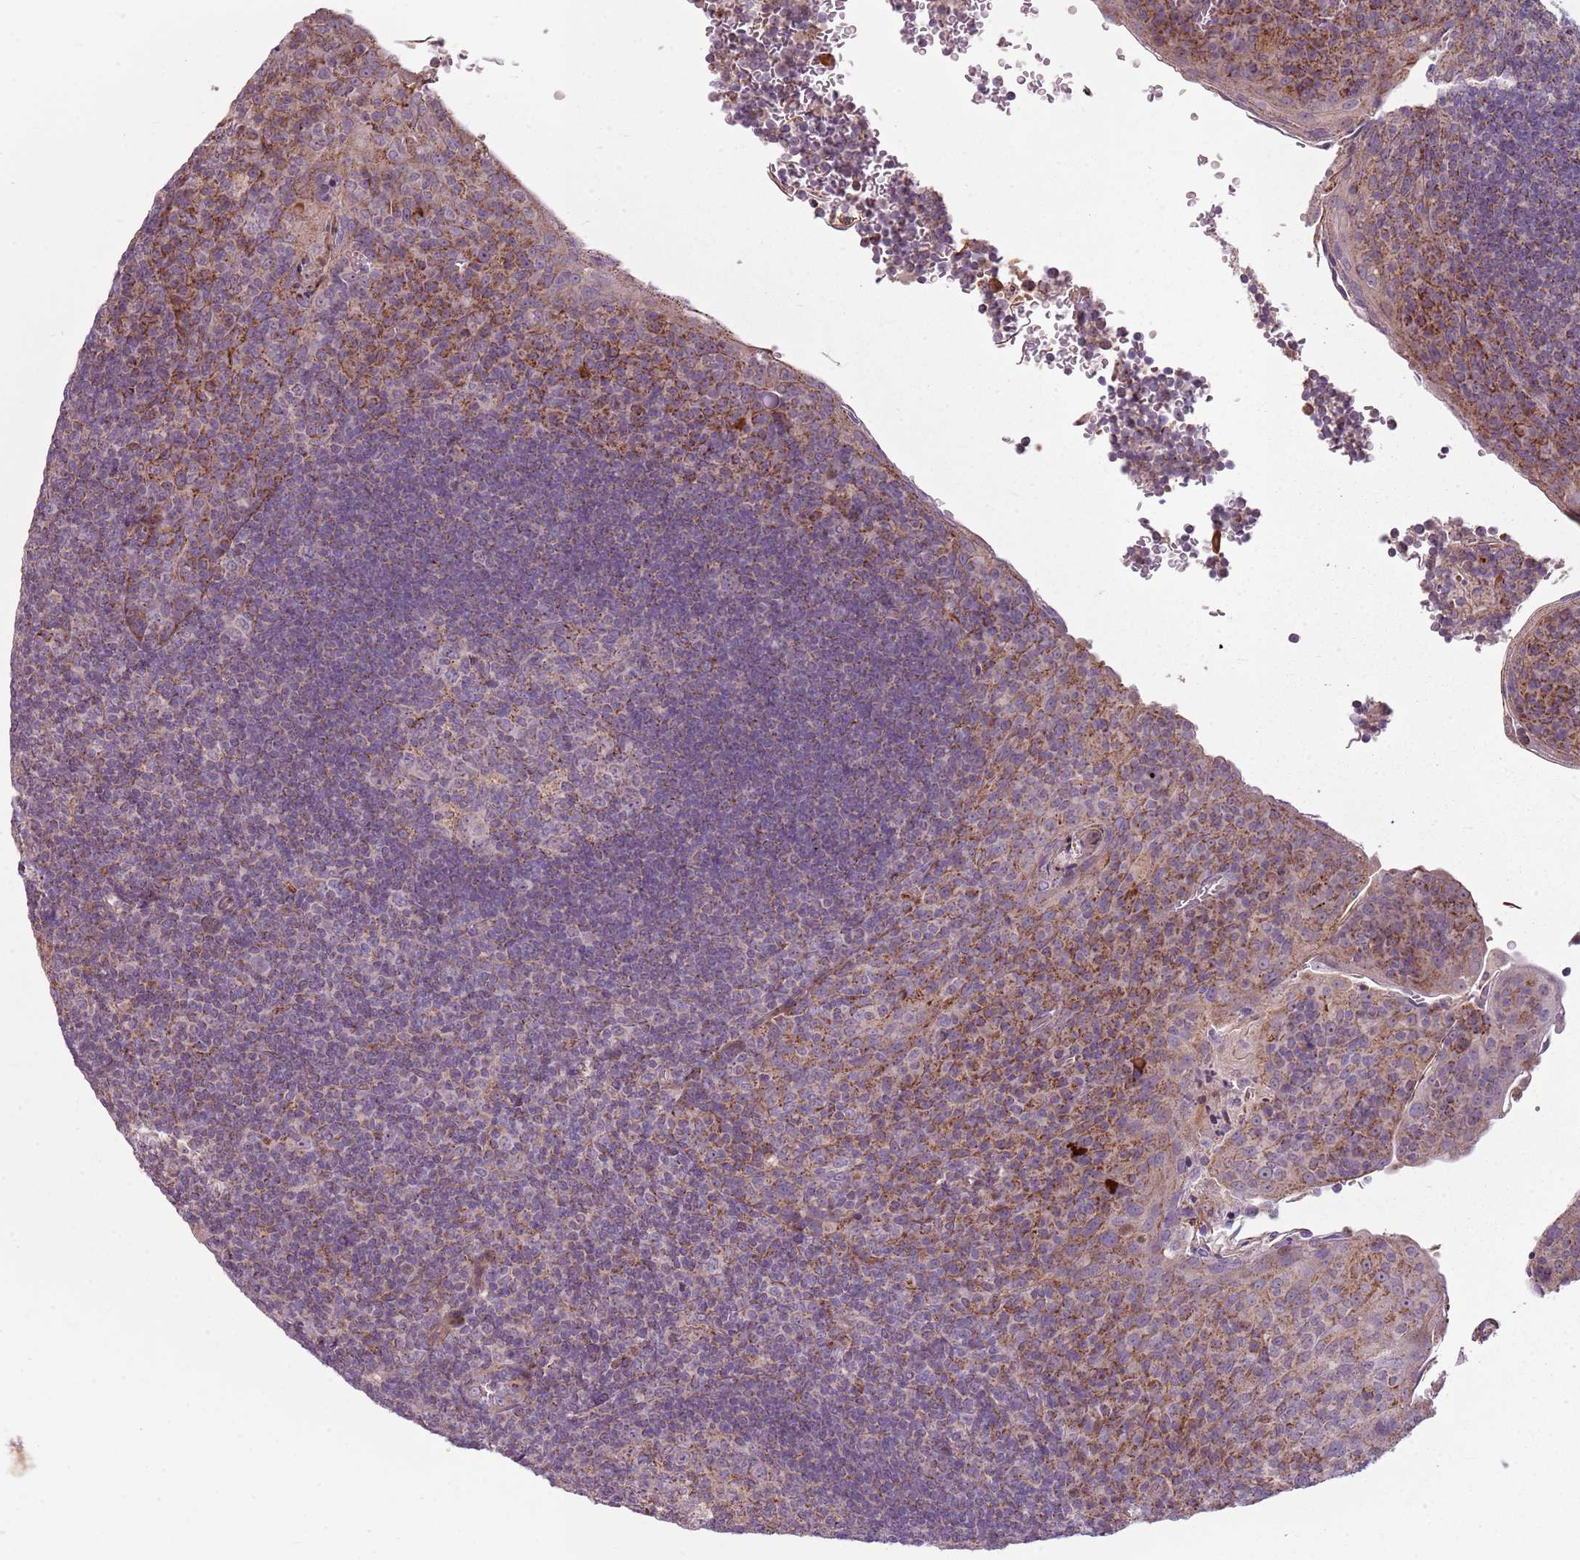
{"staining": {"intensity": "weak", "quantity": "<25%", "location": "cytoplasmic/membranous"}, "tissue": "tonsil", "cell_type": "Germinal center cells", "image_type": "normal", "snomed": [{"axis": "morphology", "description": "Normal tissue, NOS"}, {"axis": "topography", "description": "Tonsil"}], "caption": "Immunohistochemical staining of normal tonsil demonstrates no significant expression in germinal center cells.", "gene": "ZNF530", "patient": {"sex": "male", "age": 17}}